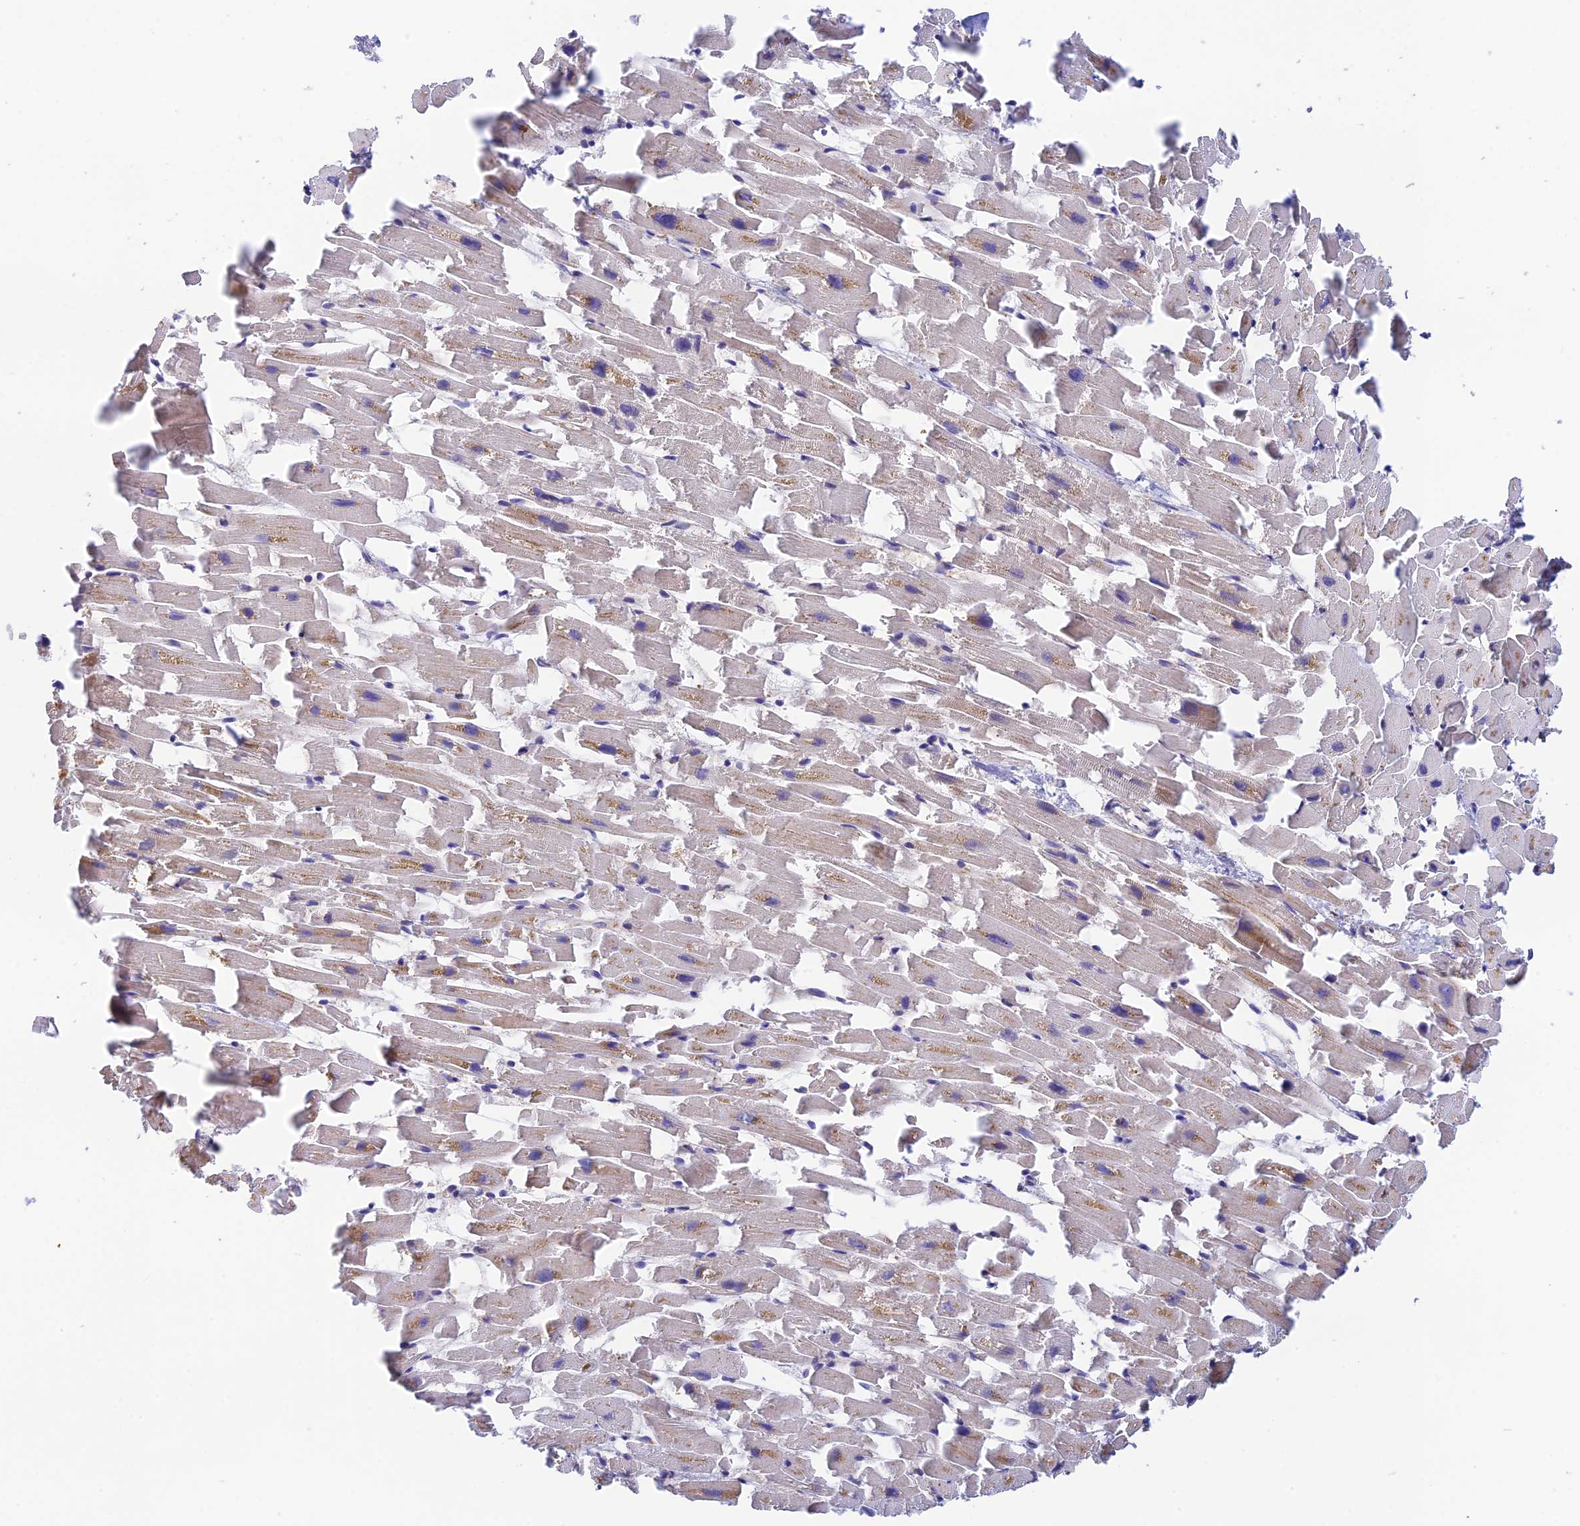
{"staining": {"intensity": "moderate", "quantity": "<25%", "location": "cytoplasmic/membranous"}, "tissue": "heart muscle", "cell_type": "Cardiomyocytes", "image_type": "normal", "snomed": [{"axis": "morphology", "description": "Normal tissue, NOS"}, {"axis": "topography", "description": "Heart"}], "caption": "DAB immunohistochemical staining of benign heart muscle shows moderate cytoplasmic/membranous protein staining in about <25% of cardiomyocytes. (Brightfield microscopy of DAB IHC at high magnification).", "gene": "RANBP6", "patient": {"sex": "female", "age": 64}}